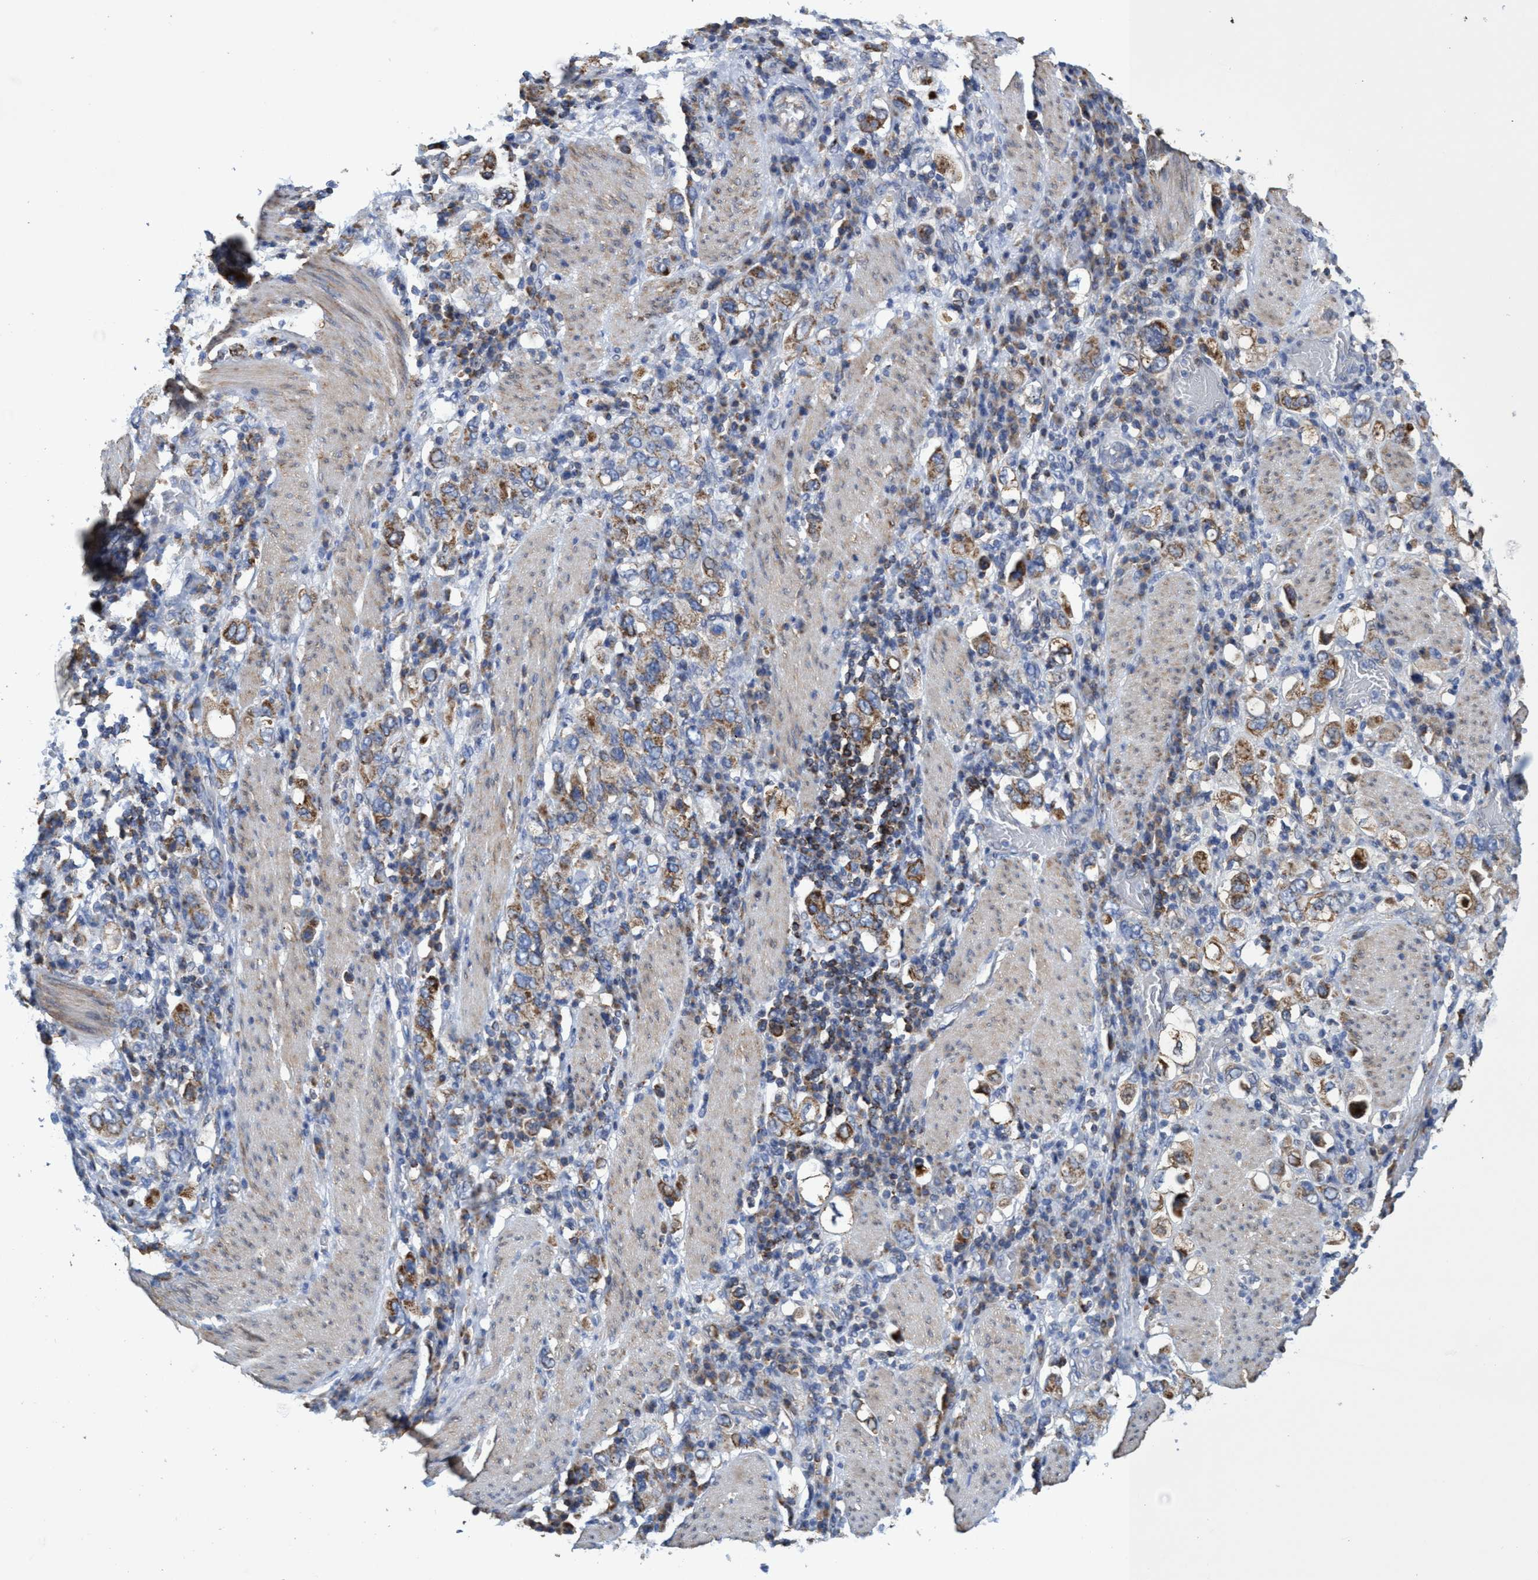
{"staining": {"intensity": "moderate", "quantity": ">75%", "location": "cytoplasmic/membranous"}, "tissue": "stomach cancer", "cell_type": "Tumor cells", "image_type": "cancer", "snomed": [{"axis": "morphology", "description": "Adenocarcinoma, NOS"}, {"axis": "topography", "description": "Stomach, upper"}], "caption": "IHC image of neoplastic tissue: human adenocarcinoma (stomach) stained using immunohistochemistry displays medium levels of moderate protein expression localized specifically in the cytoplasmic/membranous of tumor cells, appearing as a cytoplasmic/membranous brown color.", "gene": "CRYZ", "patient": {"sex": "male", "age": 62}}